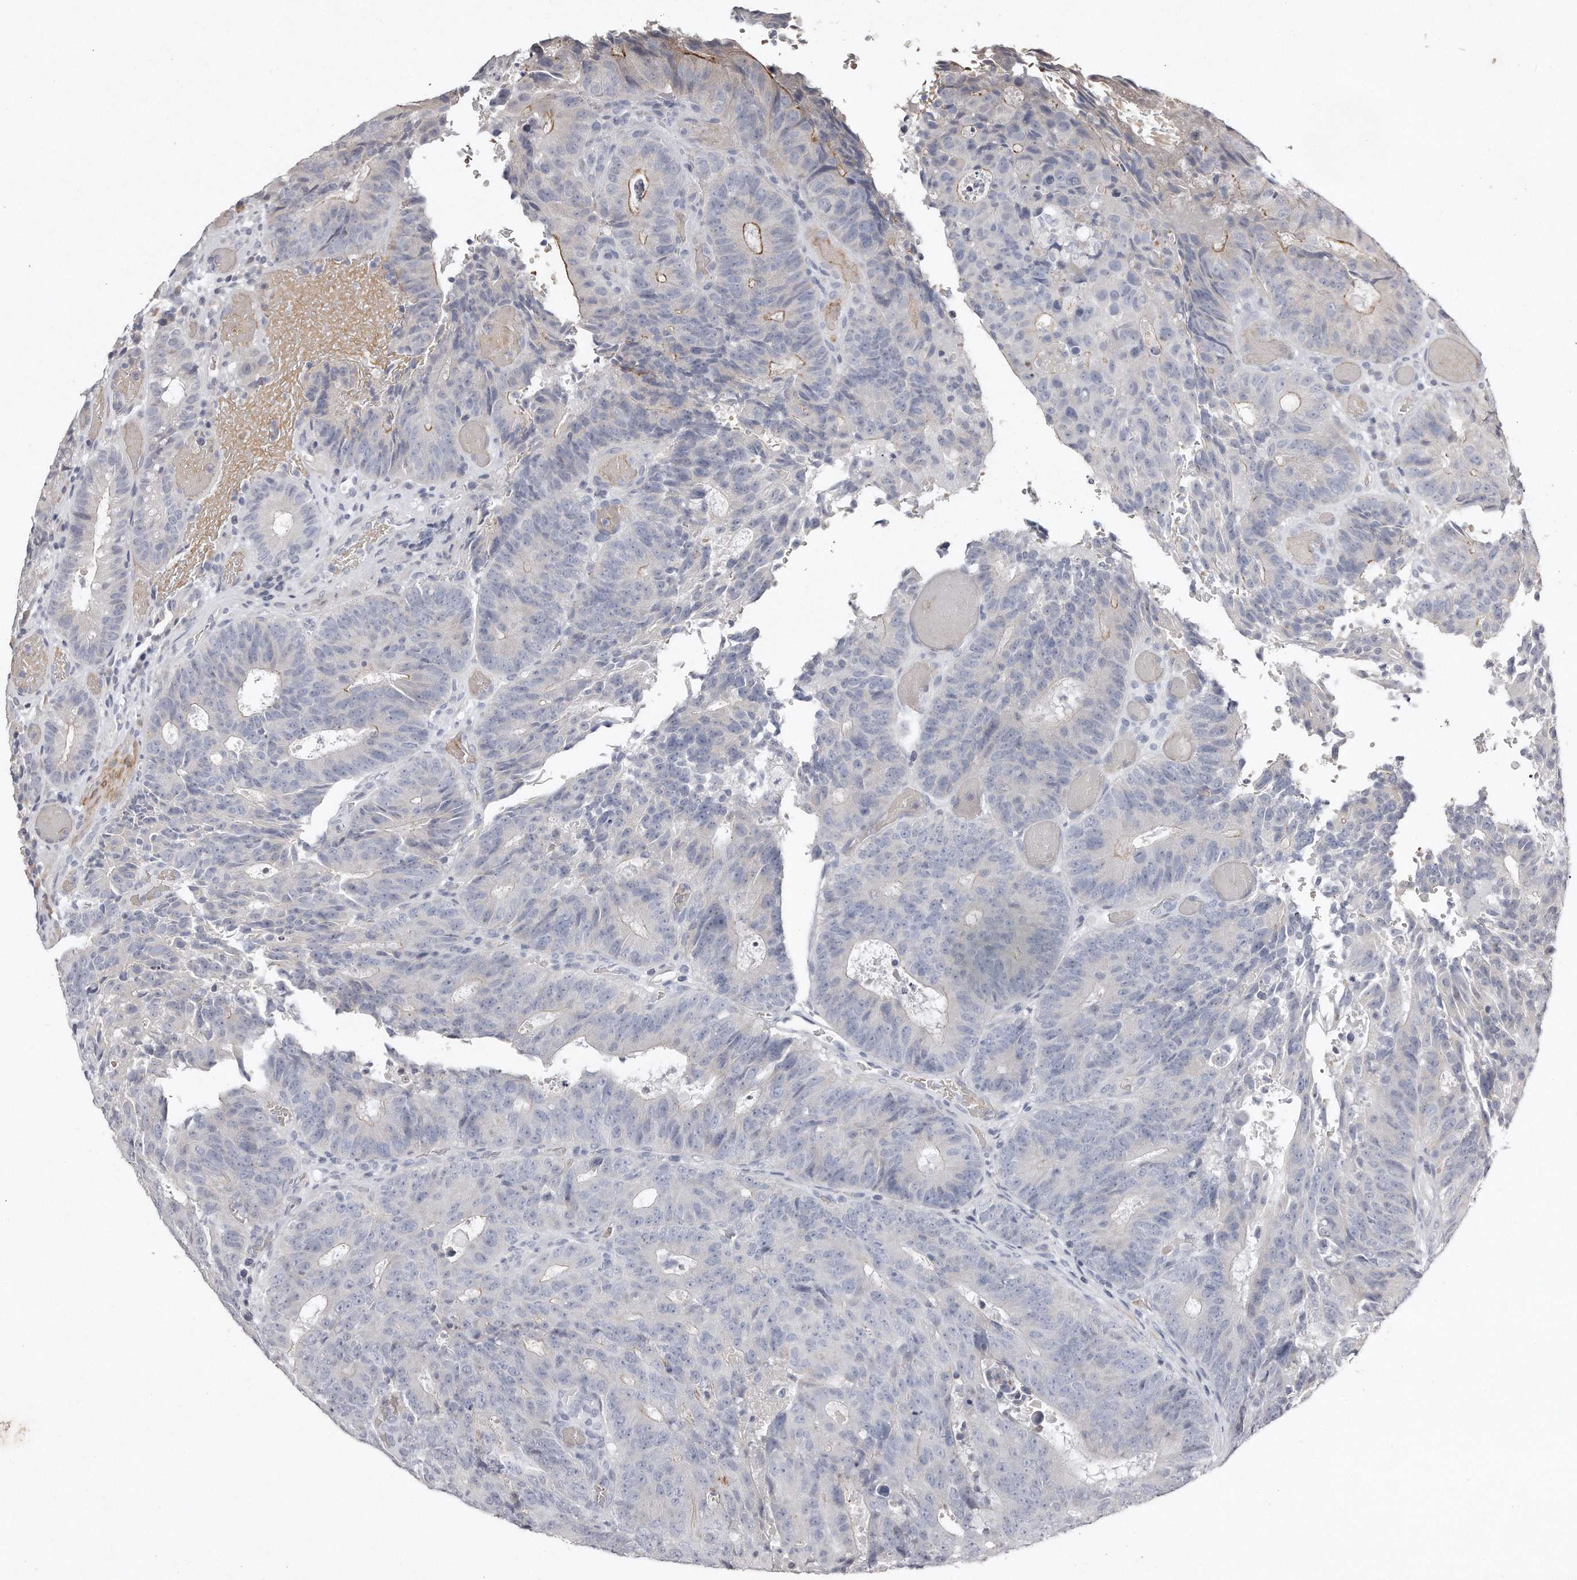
{"staining": {"intensity": "moderate", "quantity": "<25%", "location": "cytoplasmic/membranous"}, "tissue": "colorectal cancer", "cell_type": "Tumor cells", "image_type": "cancer", "snomed": [{"axis": "morphology", "description": "Adenocarcinoma, NOS"}, {"axis": "topography", "description": "Colon"}], "caption": "Tumor cells demonstrate low levels of moderate cytoplasmic/membranous staining in about <25% of cells in colorectal cancer (adenocarcinoma).", "gene": "TECR", "patient": {"sex": "male", "age": 87}}